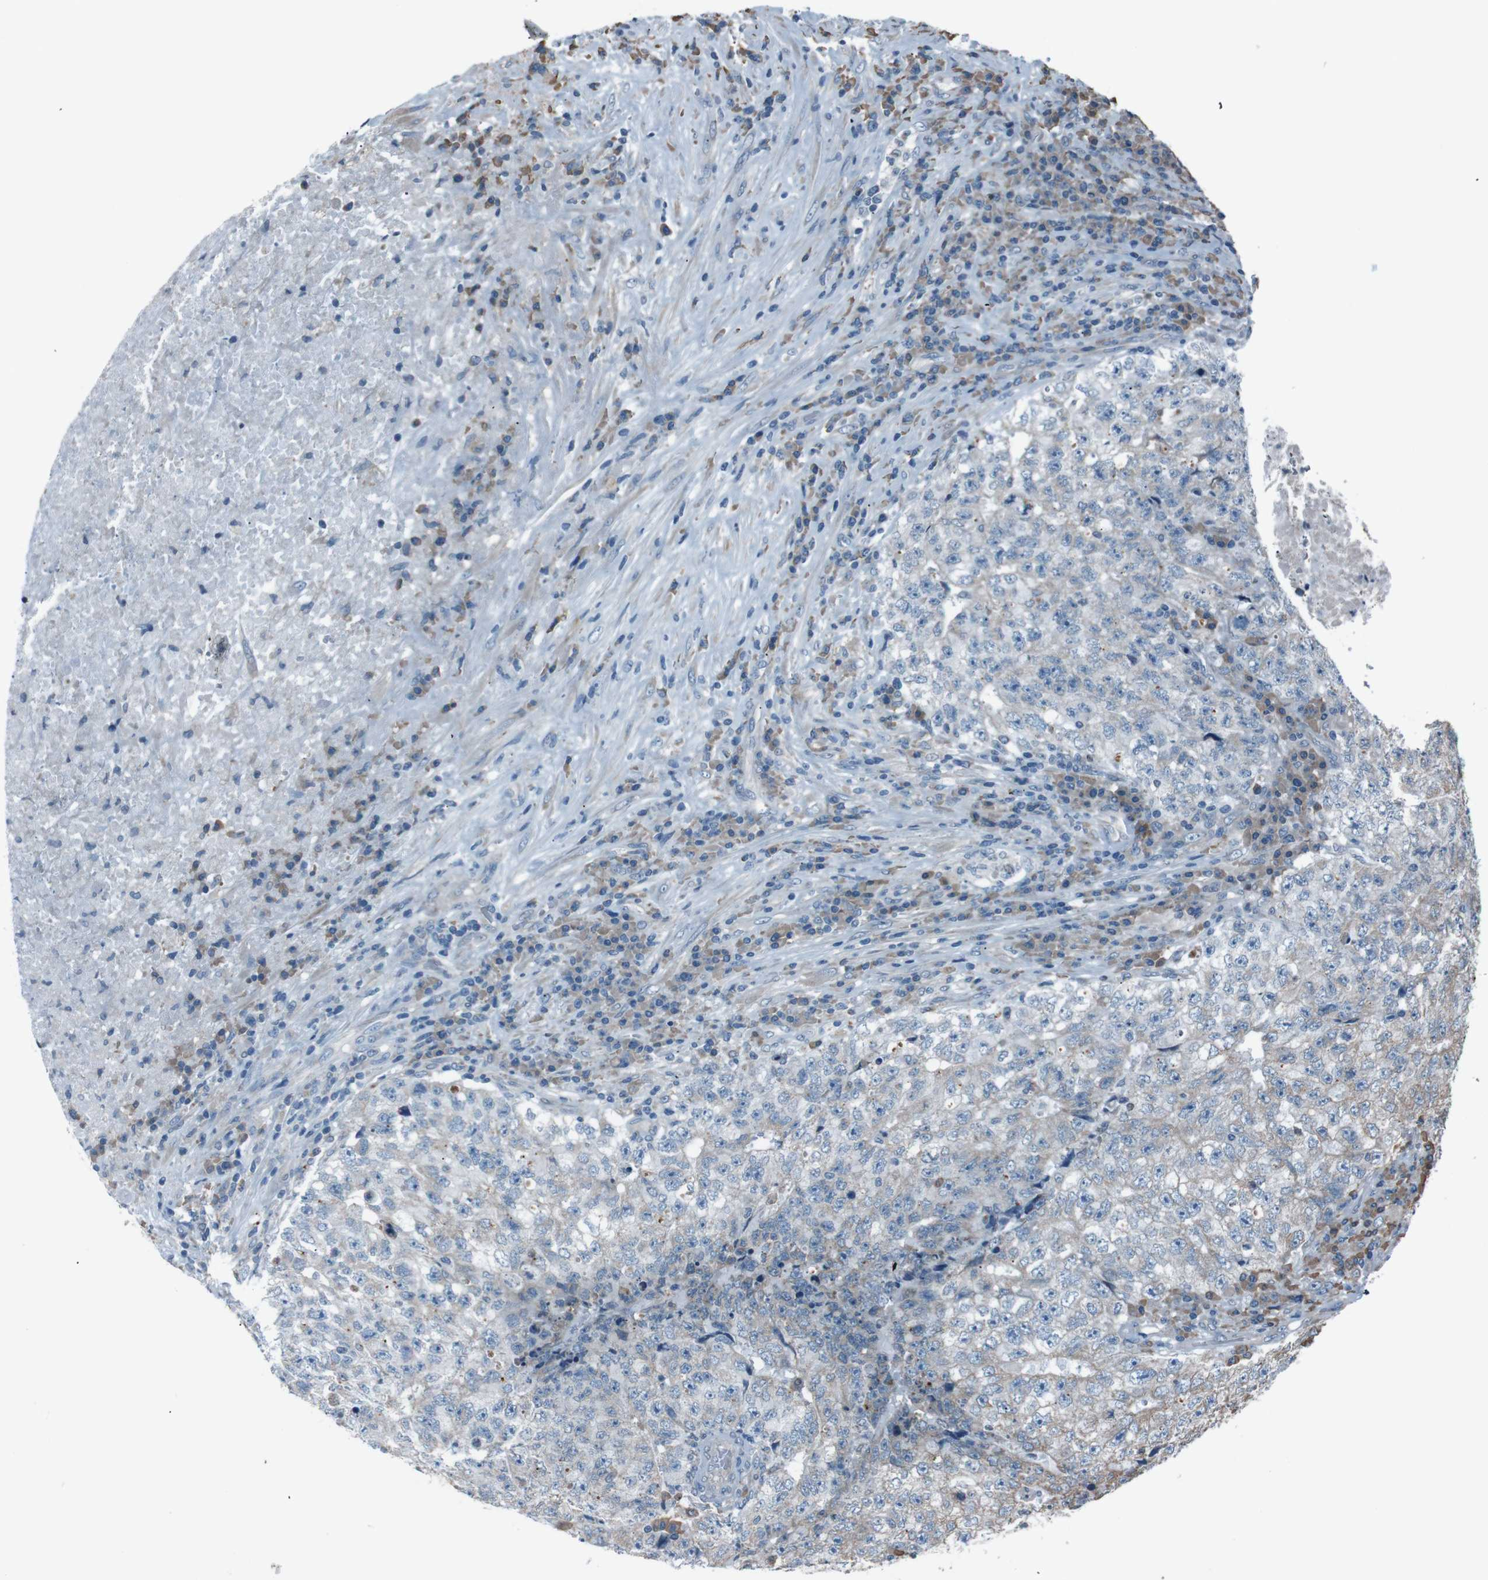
{"staining": {"intensity": "moderate", "quantity": "<25%", "location": "cytoplasmic/membranous"}, "tissue": "testis cancer", "cell_type": "Tumor cells", "image_type": "cancer", "snomed": [{"axis": "morphology", "description": "Necrosis, NOS"}, {"axis": "morphology", "description": "Carcinoma, Embryonal, NOS"}, {"axis": "topography", "description": "Testis"}], "caption": "Human testis cancer (embryonal carcinoma) stained with a protein marker displays moderate staining in tumor cells.", "gene": "SIGMAR1", "patient": {"sex": "male", "age": 19}}